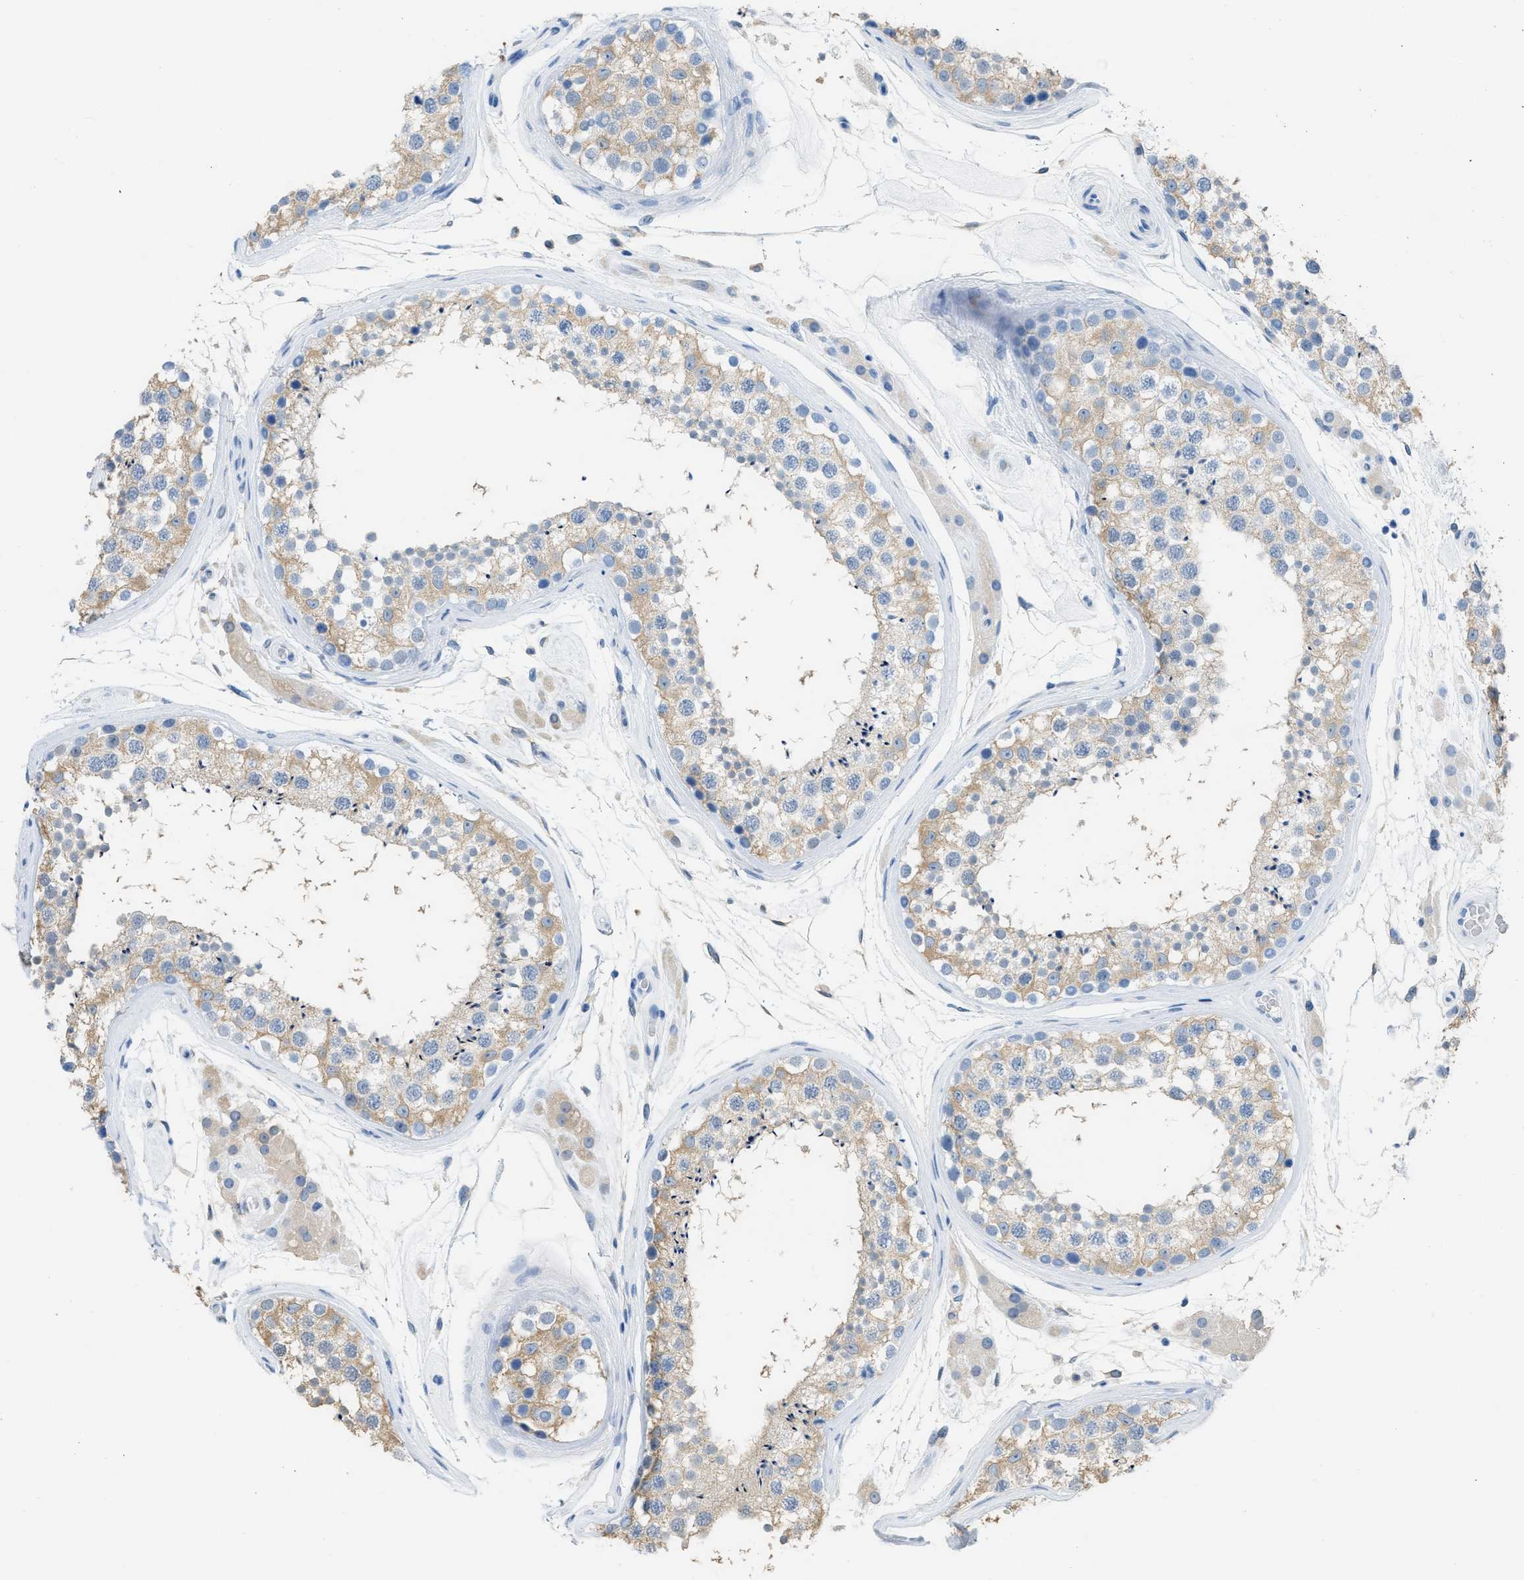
{"staining": {"intensity": "weak", "quantity": "25%-75%", "location": "cytoplasmic/membranous"}, "tissue": "testis", "cell_type": "Cells in seminiferous ducts", "image_type": "normal", "snomed": [{"axis": "morphology", "description": "Normal tissue, NOS"}, {"axis": "topography", "description": "Testis"}], "caption": "An immunohistochemistry photomicrograph of unremarkable tissue is shown. Protein staining in brown highlights weak cytoplasmic/membranous positivity in testis within cells in seminiferous ducts.", "gene": "ASGR1", "patient": {"sex": "male", "age": 46}}